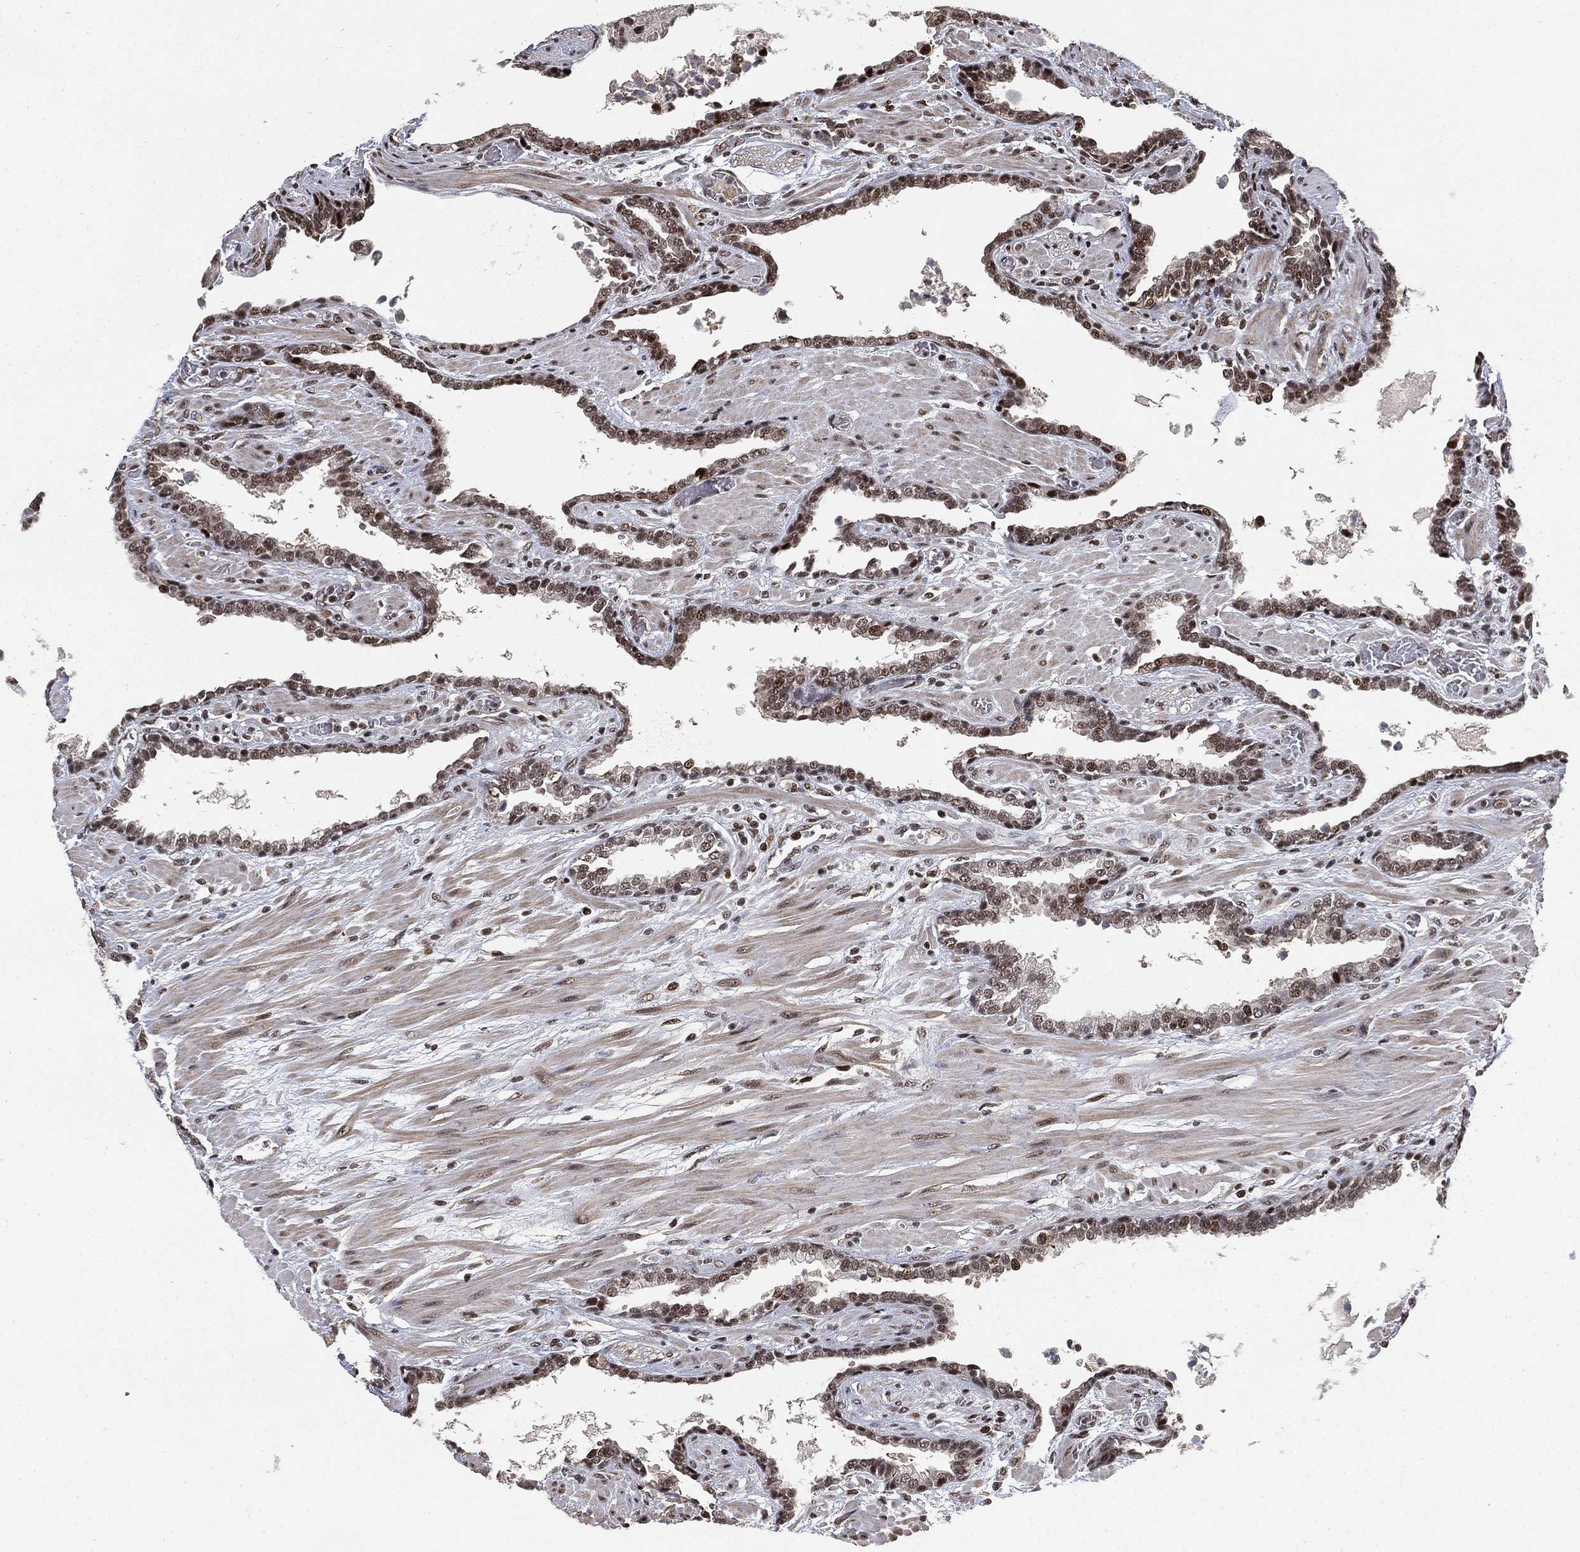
{"staining": {"intensity": "strong", "quantity": "25%-75%", "location": "nuclear"}, "tissue": "prostate cancer", "cell_type": "Tumor cells", "image_type": "cancer", "snomed": [{"axis": "morphology", "description": "Adenocarcinoma, Low grade"}, {"axis": "topography", "description": "Prostate"}], "caption": "Prostate low-grade adenocarcinoma tissue reveals strong nuclear positivity in about 25%-75% of tumor cells, visualized by immunohistochemistry.", "gene": "ZSCAN30", "patient": {"sex": "male", "age": 69}}